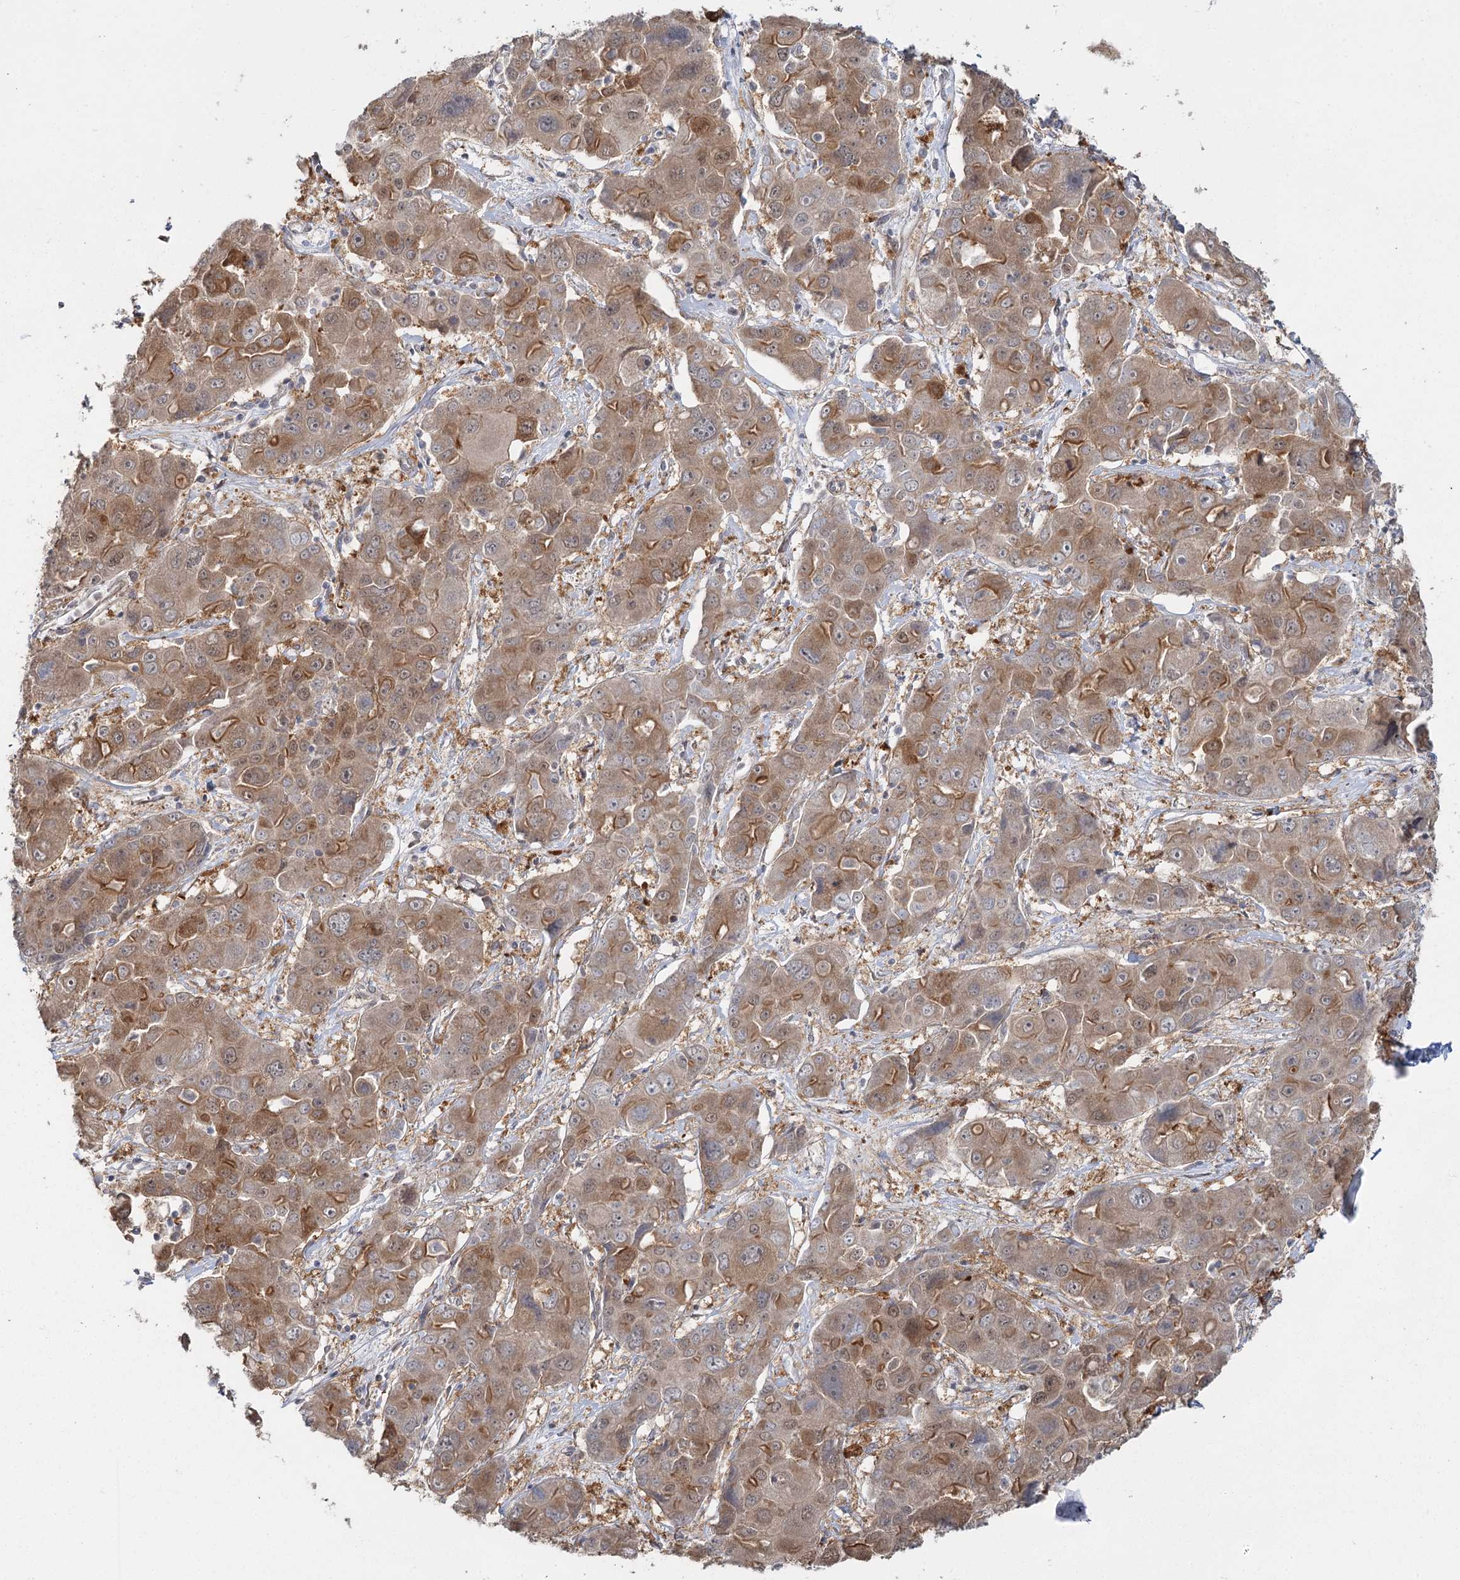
{"staining": {"intensity": "moderate", "quantity": ">75%", "location": "cytoplasmic/membranous"}, "tissue": "liver cancer", "cell_type": "Tumor cells", "image_type": "cancer", "snomed": [{"axis": "morphology", "description": "Cholangiocarcinoma"}, {"axis": "topography", "description": "Liver"}], "caption": "Tumor cells demonstrate medium levels of moderate cytoplasmic/membranous staining in about >75% of cells in liver cancer.", "gene": "TBC1D9B", "patient": {"sex": "male", "age": 67}}